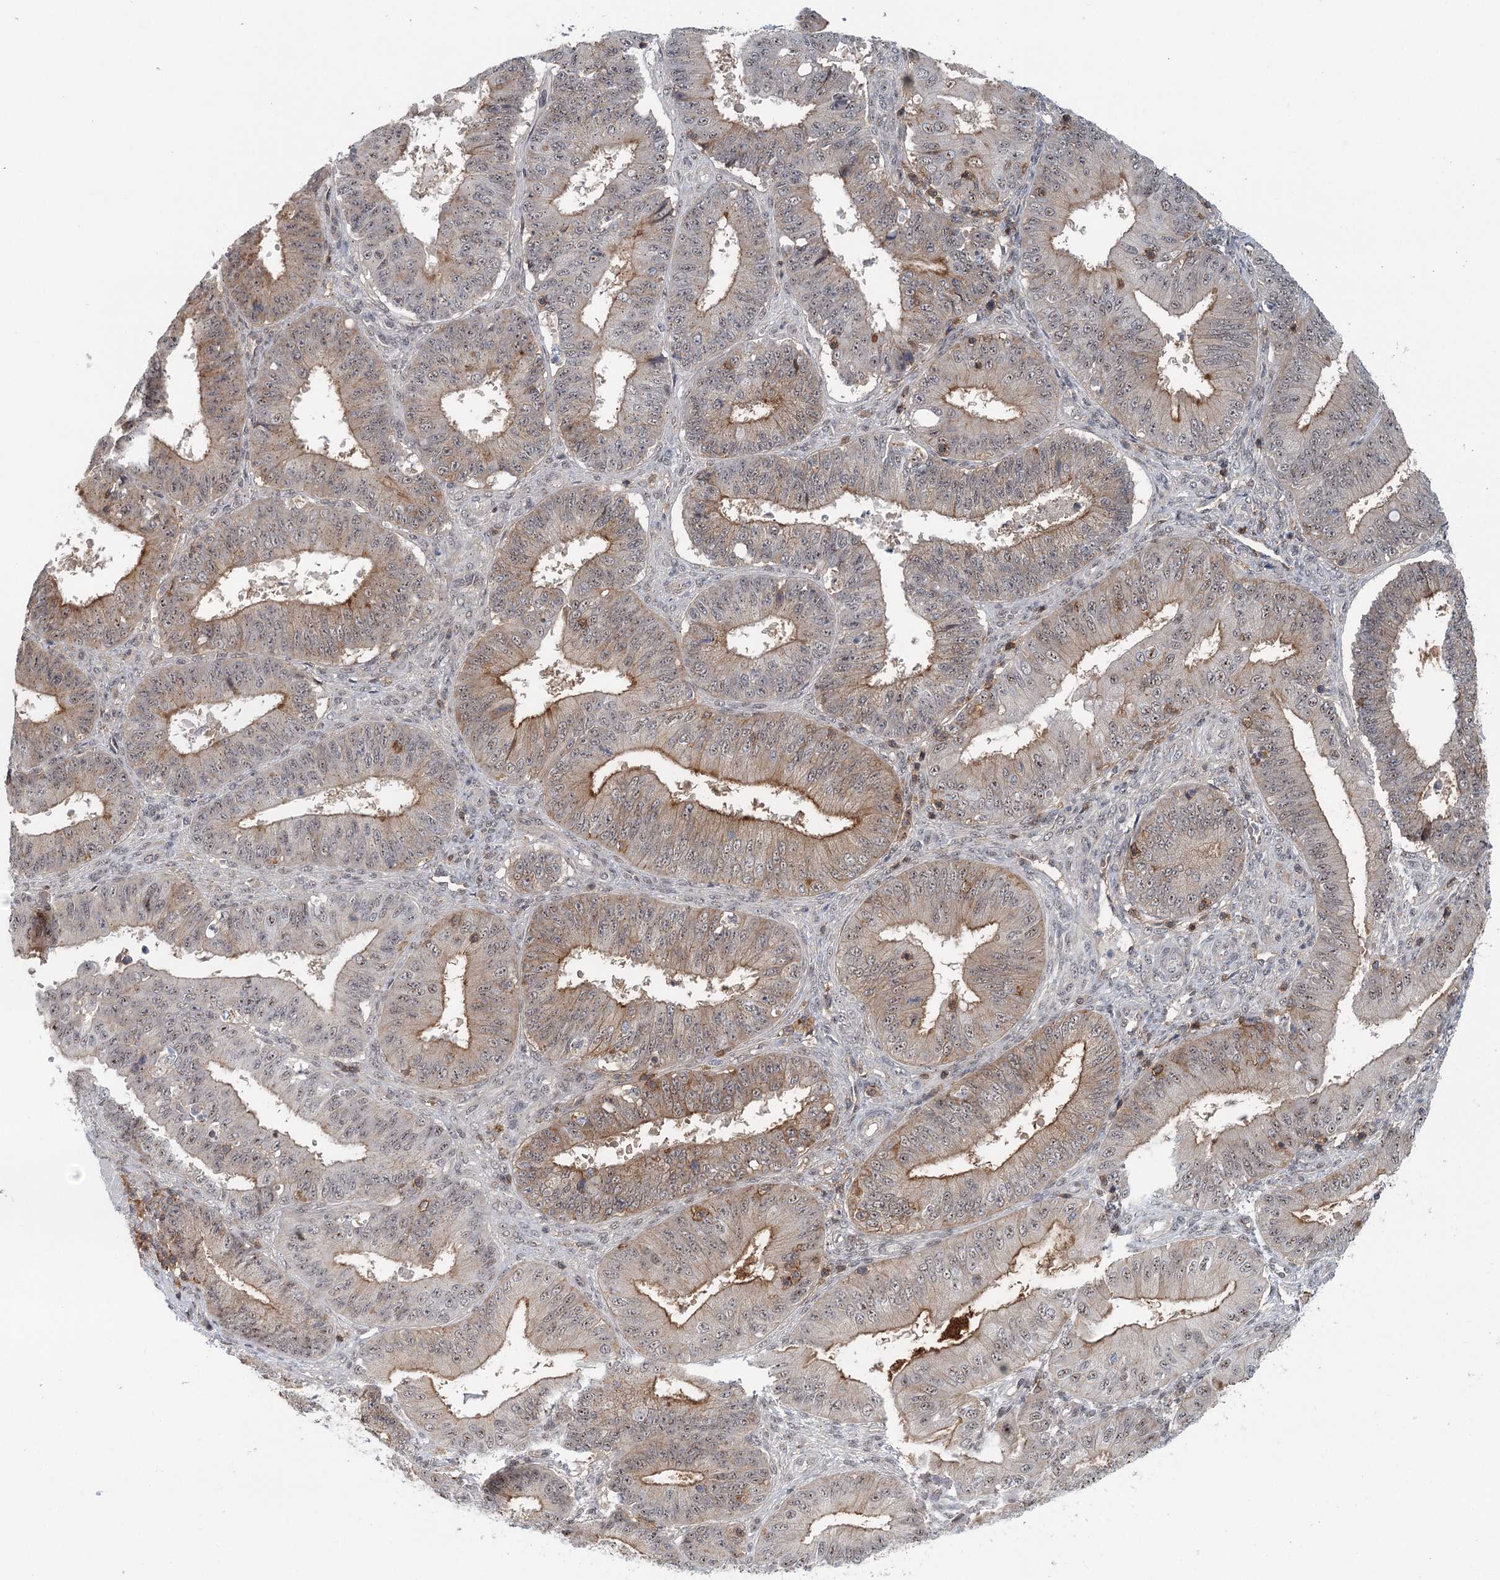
{"staining": {"intensity": "moderate", "quantity": "25%-75%", "location": "cytoplasmic/membranous,nuclear"}, "tissue": "ovarian cancer", "cell_type": "Tumor cells", "image_type": "cancer", "snomed": [{"axis": "morphology", "description": "Carcinoma, endometroid"}, {"axis": "topography", "description": "Appendix"}, {"axis": "topography", "description": "Ovary"}], "caption": "Immunohistochemical staining of ovarian endometroid carcinoma reveals moderate cytoplasmic/membranous and nuclear protein expression in approximately 25%-75% of tumor cells. (brown staining indicates protein expression, while blue staining denotes nuclei).", "gene": "CDC42SE2", "patient": {"sex": "female", "age": 42}}